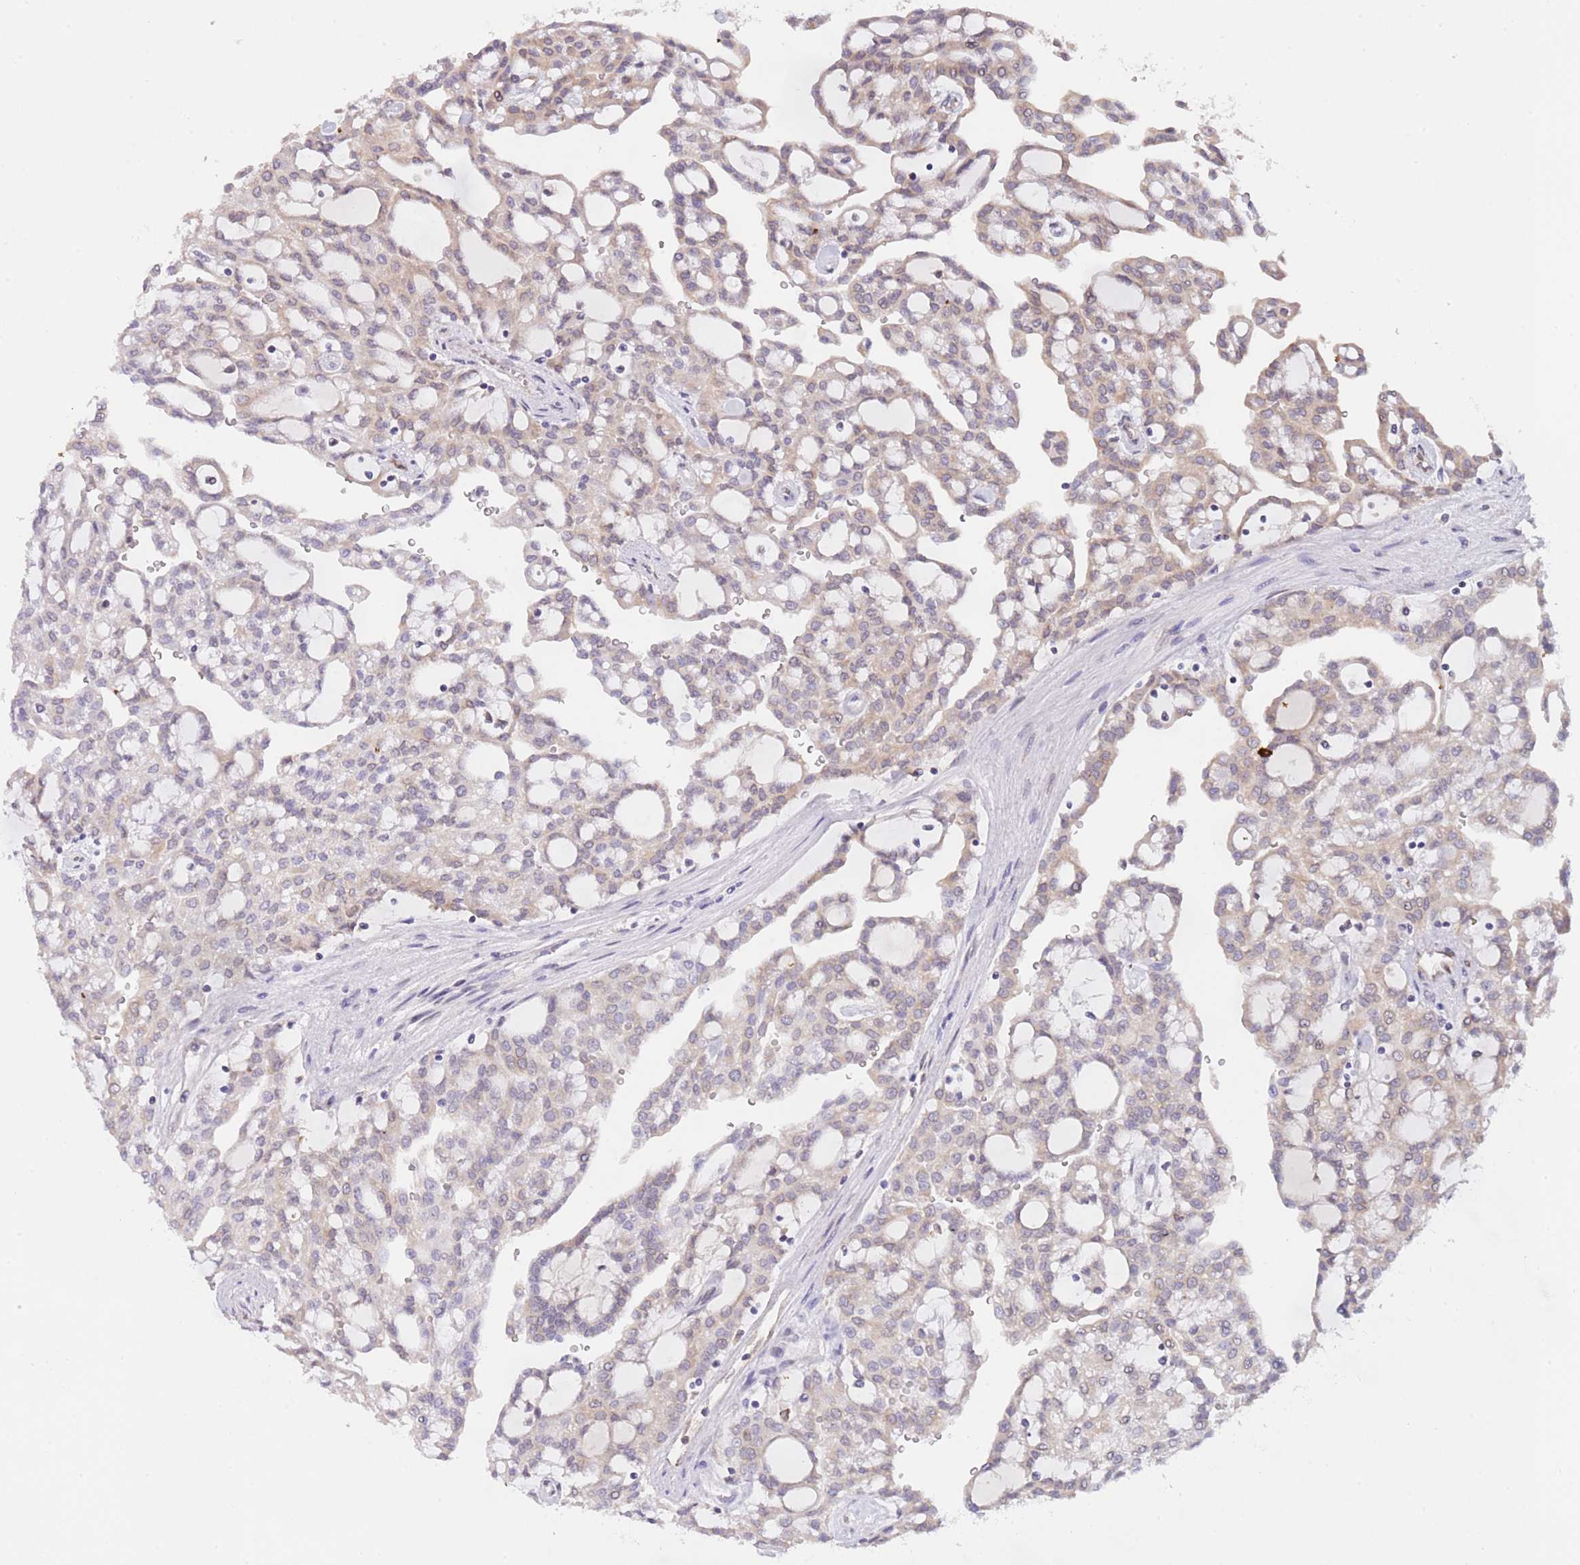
{"staining": {"intensity": "weak", "quantity": "25%-75%", "location": "cytoplasmic/membranous"}, "tissue": "renal cancer", "cell_type": "Tumor cells", "image_type": "cancer", "snomed": [{"axis": "morphology", "description": "Adenocarcinoma, NOS"}, {"axis": "topography", "description": "Kidney"}], "caption": "Human renal cancer stained with a brown dye reveals weak cytoplasmic/membranous positive staining in approximately 25%-75% of tumor cells.", "gene": "EBPL", "patient": {"sex": "male", "age": 63}}